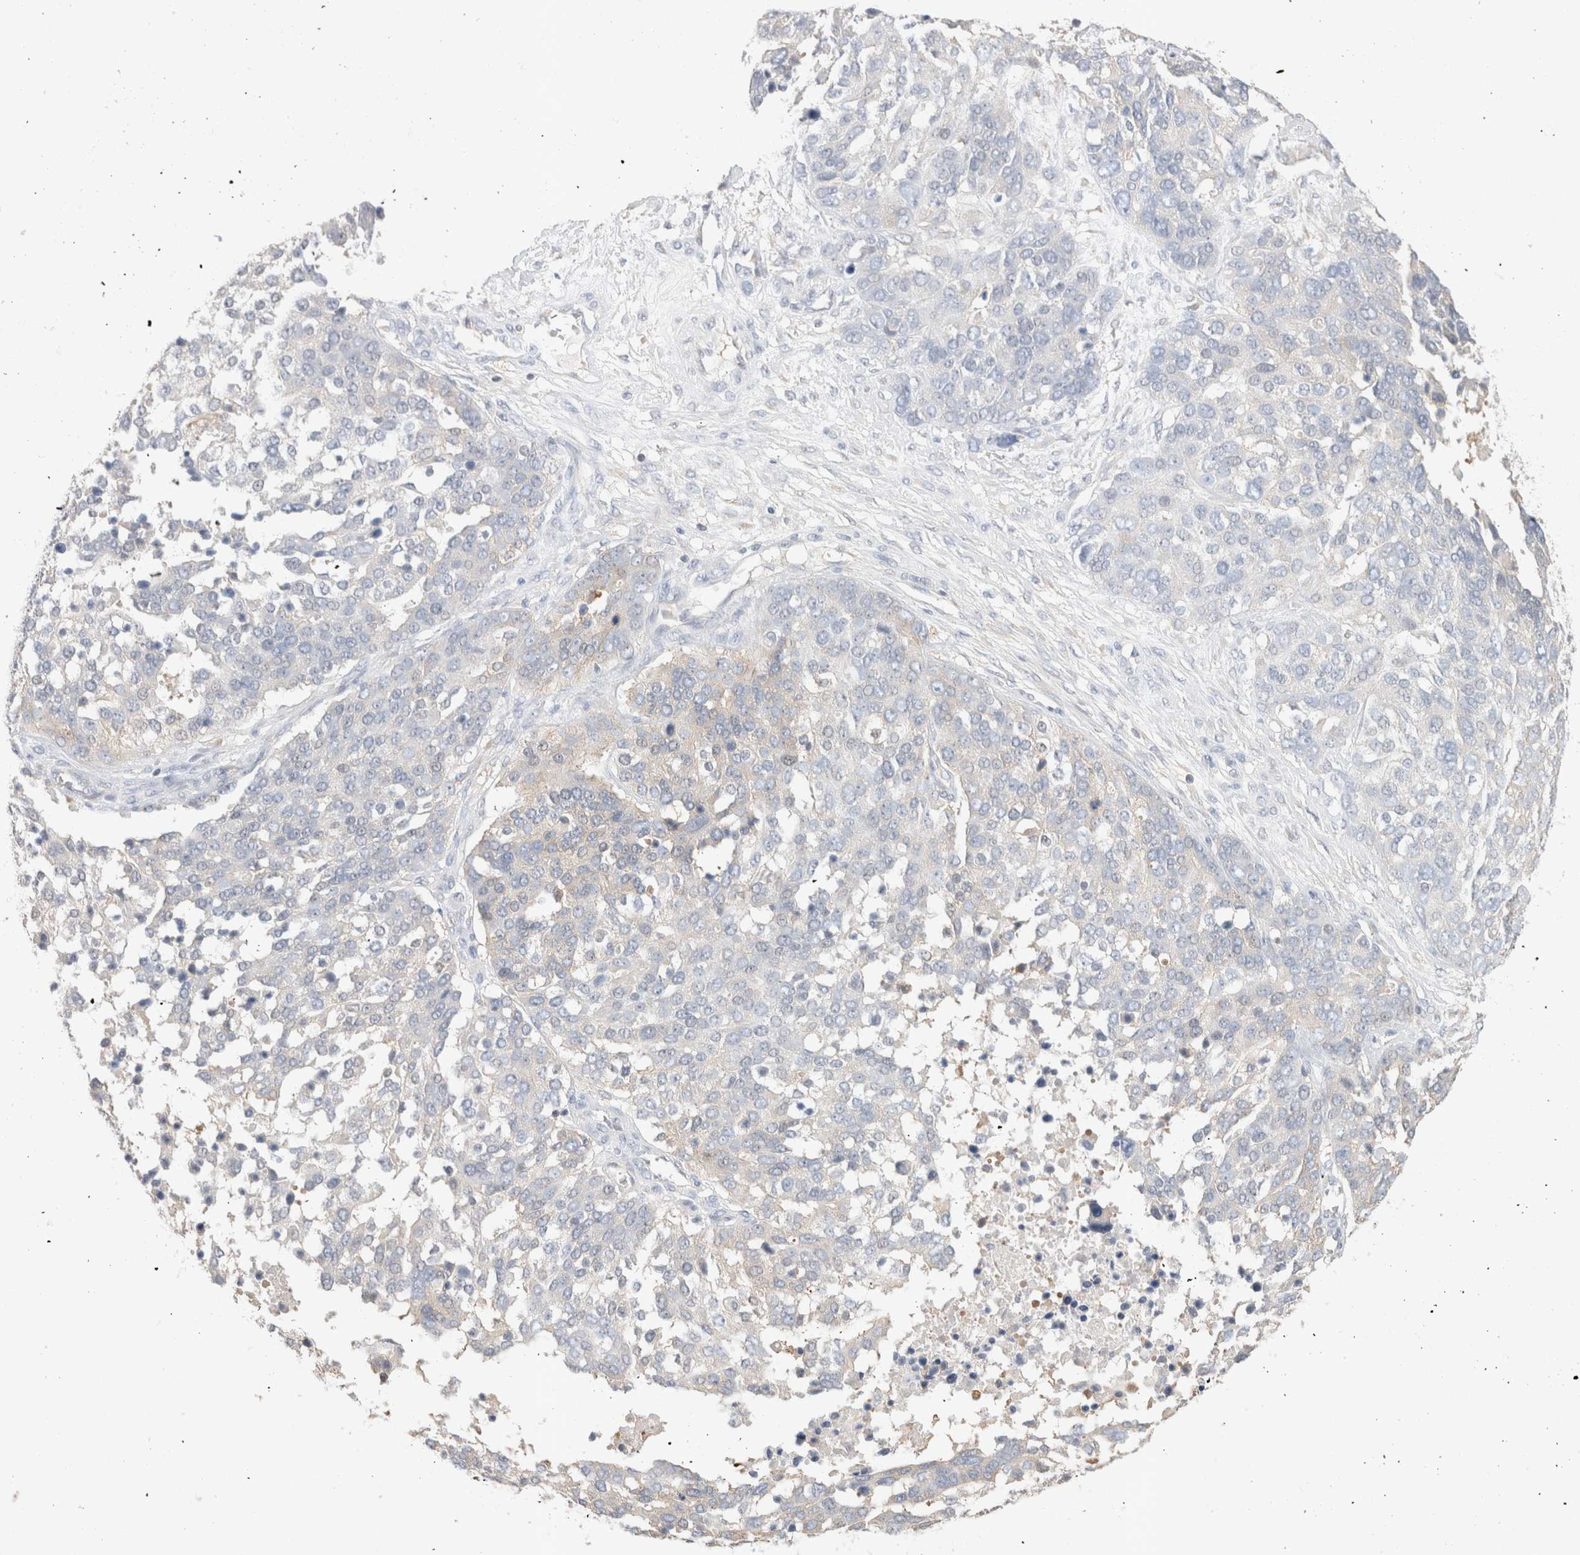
{"staining": {"intensity": "negative", "quantity": "none", "location": "none"}, "tissue": "ovarian cancer", "cell_type": "Tumor cells", "image_type": "cancer", "snomed": [{"axis": "morphology", "description": "Cystadenocarcinoma, serous, NOS"}, {"axis": "topography", "description": "Ovary"}], "caption": "The IHC micrograph has no significant staining in tumor cells of serous cystadenocarcinoma (ovarian) tissue.", "gene": "CAPN2", "patient": {"sex": "female", "age": 44}}